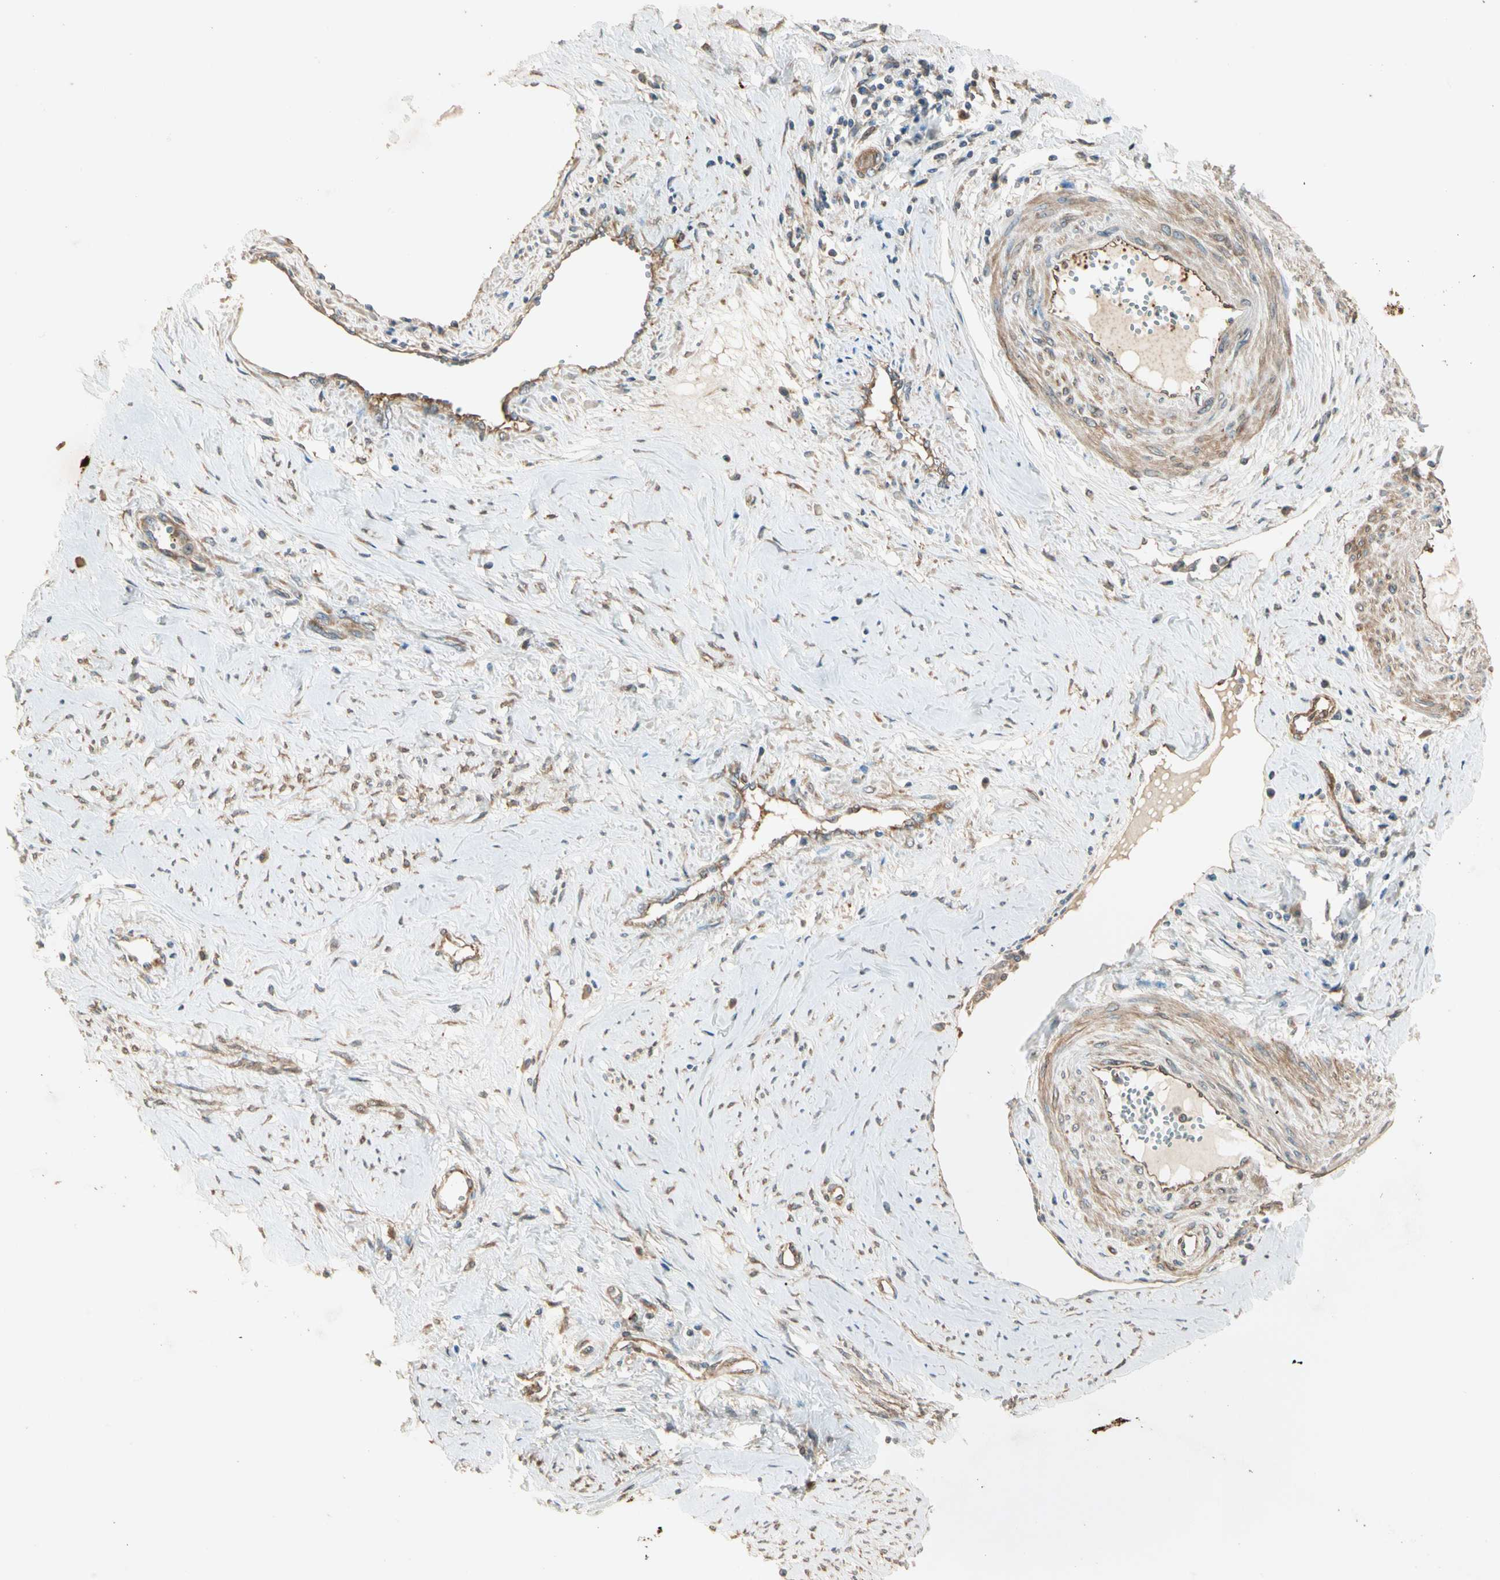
{"staining": {"intensity": "weak", "quantity": ">75%", "location": "cytoplasmic/membranous"}, "tissue": "cervical cancer", "cell_type": "Tumor cells", "image_type": "cancer", "snomed": [{"axis": "morphology", "description": "Squamous cell carcinoma, NOS"}, {"axis": "topography", "description": "Cervix"}], "caption": "IHC (DAB) staining of cervical cancer demonstrates weak cytoplasmic/membranous protein expression in approximately >75% of tumor cells. (Stains: DAB in brown, nuclei in blue, Microscopy: brightfield microscopy at high magnification).", "gene": "ROCK2", "patient": {"sex": "female", "age": 40}}